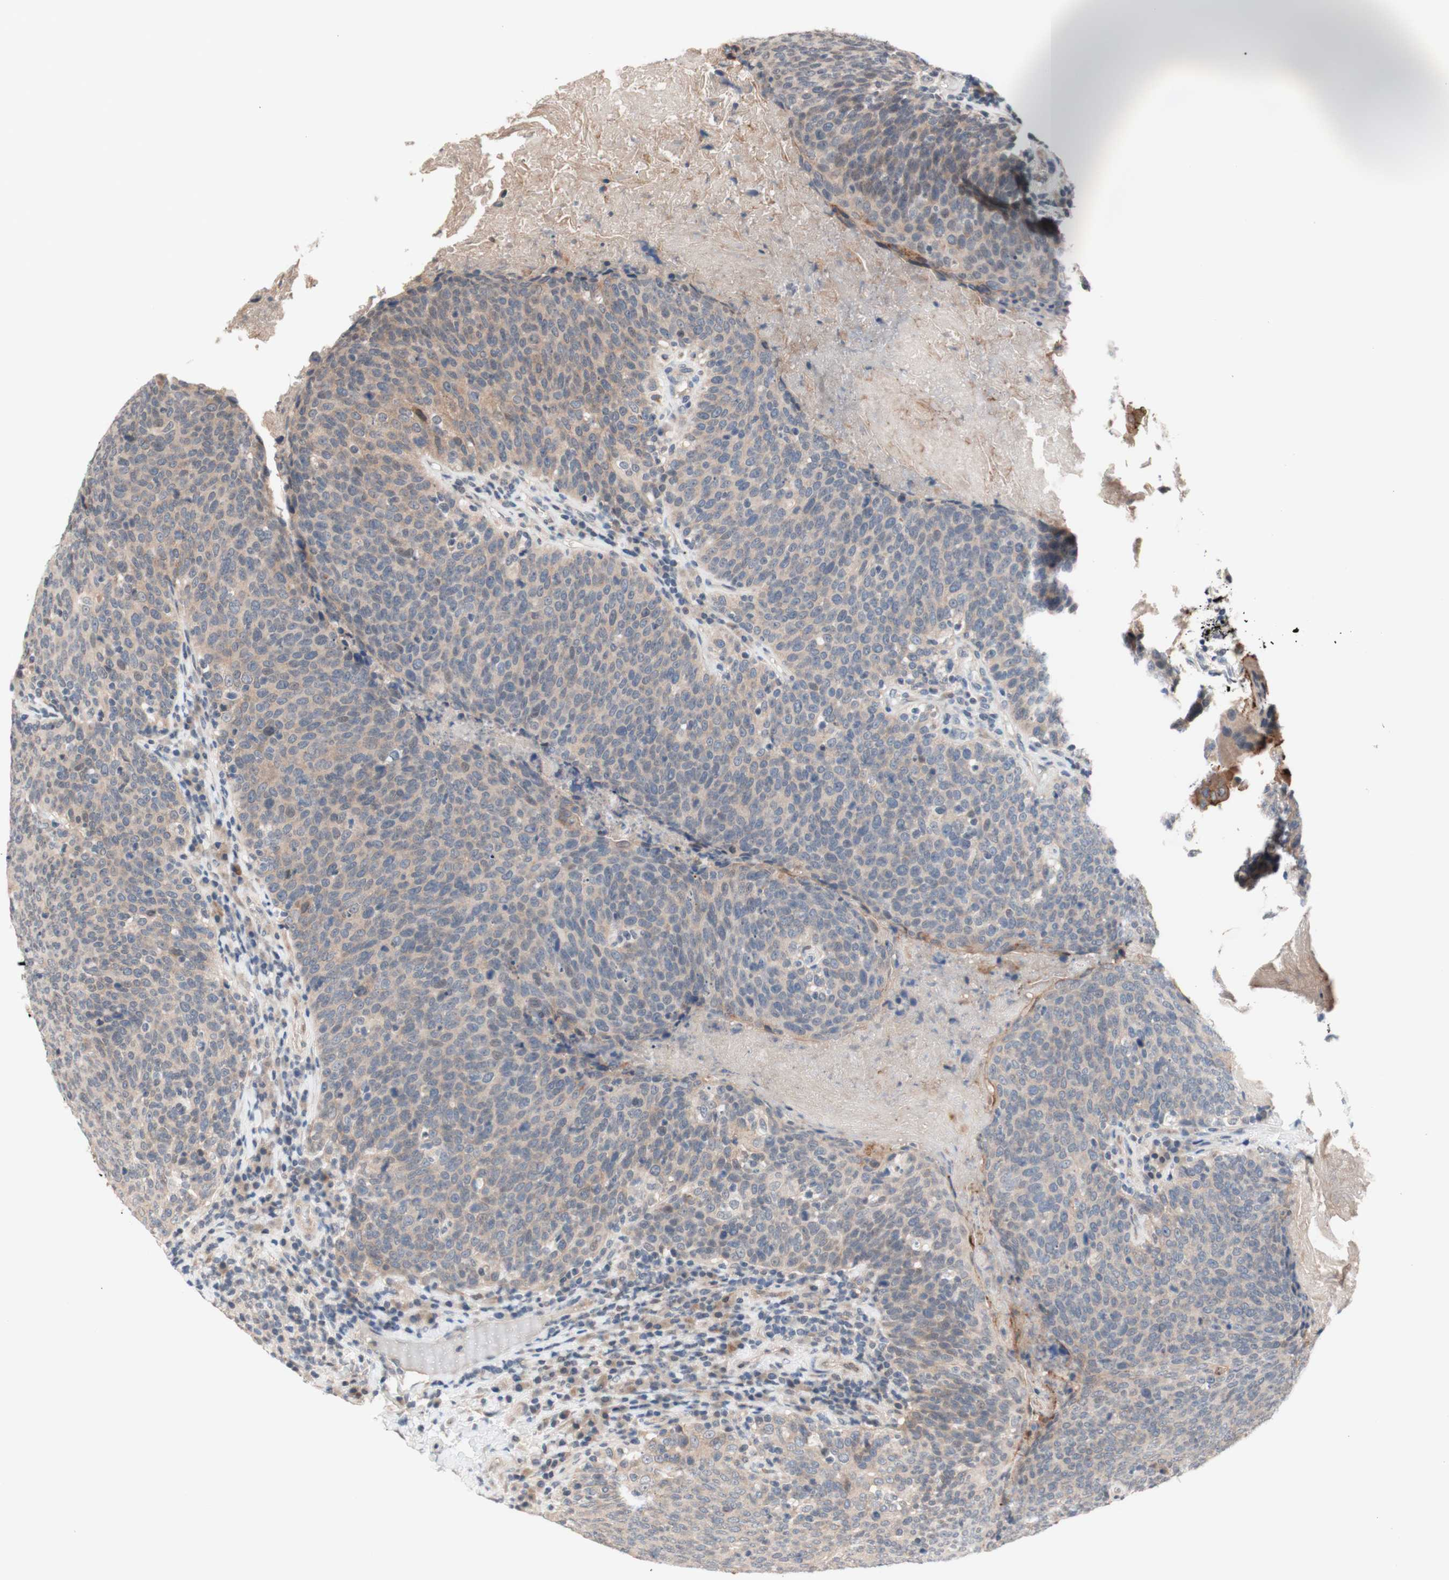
{"staining": {"intensity": "weak", "quantity": "25%-75%", "location": "cytoplasmic/membranous"}, "tissue": "head and neck cancer", "cell_type": "Tumor cells", "image_type": "cancer", "snomed": [{"axis": "morphology", "description": "Squamous cell carcinoma, NOS"}, {"axis": "morphology", "description": "Squamous cell carcinoma, metastatic, NOS"}, {"axis": "topography", "description": "Lymph node"}, {"axis": "topography", "description": "Head-Neck"}], "caption": "Weak cytoplasmic/membranous positivity is identified in approximately 25%-75% of tumor cells in head and neck cancer (metastatic squamous cell carcinoma).", "gene": "CD55", "patient": {"sex": "male", "age": 62}}